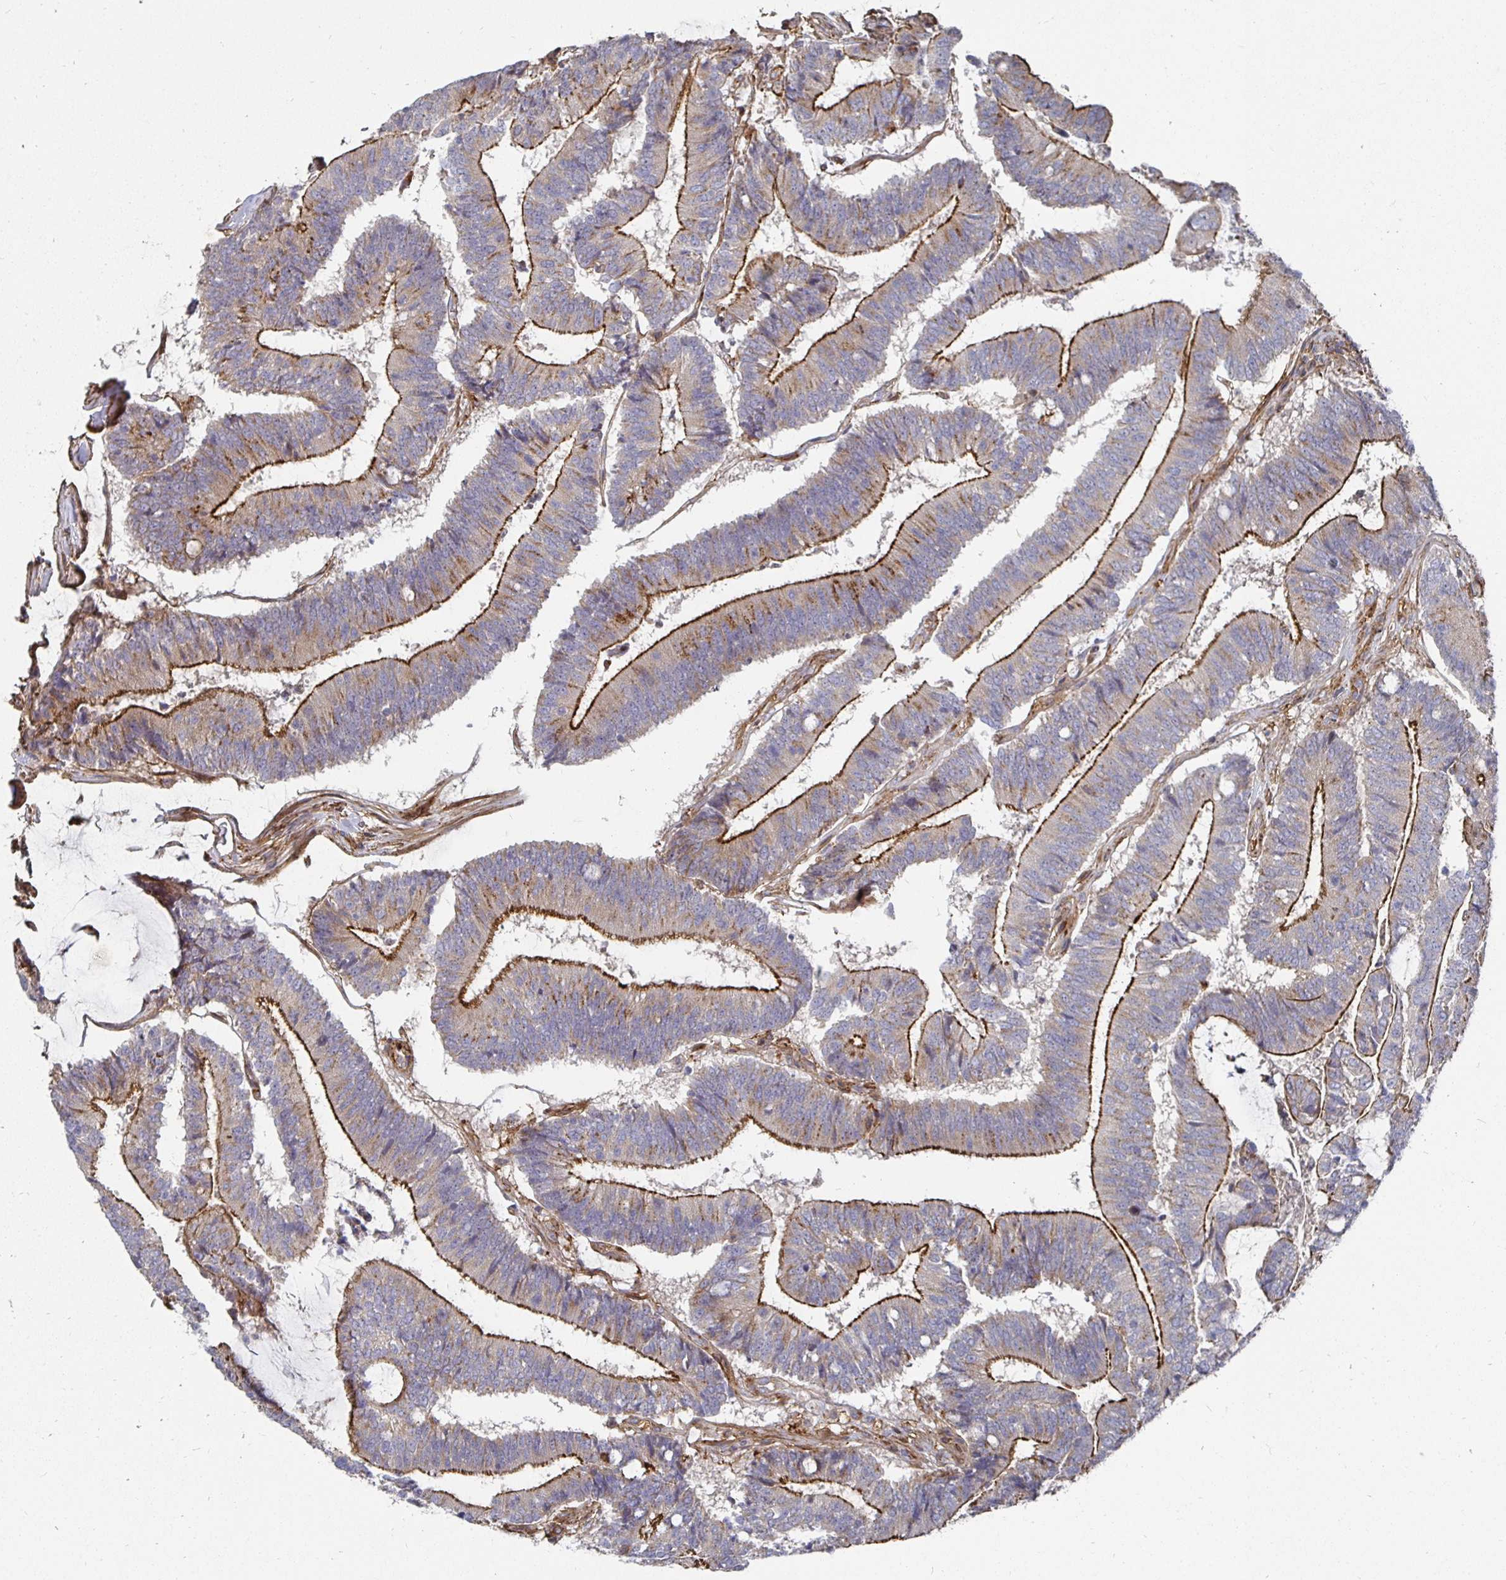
{"staining": {"intensity": "strong", "quantity": "25%-75%", "location": "cytoplasmic/membranous"}, "tissue": "colorectal cancer", "cell_type": "Tumor cells", "image_type": "cancer", "snomed": [{"axis": "morphology", "description": "Adenocarcinoma, NOS"}, {"axis": "topography", "description": "Colon"}], "caption": "A high amount of strong cytoplasmic/membranous staining is present in about 25%-75% of tumor cells in colorectal cancer tissue. (Stains: DAB (3,3'-diaminobenzidine) in brown, nuclei in blue, Microscopy: brightfield microscopy at high magnification).", "gene": "GJA4", "patient": {"sex": "female", "age": 43}}